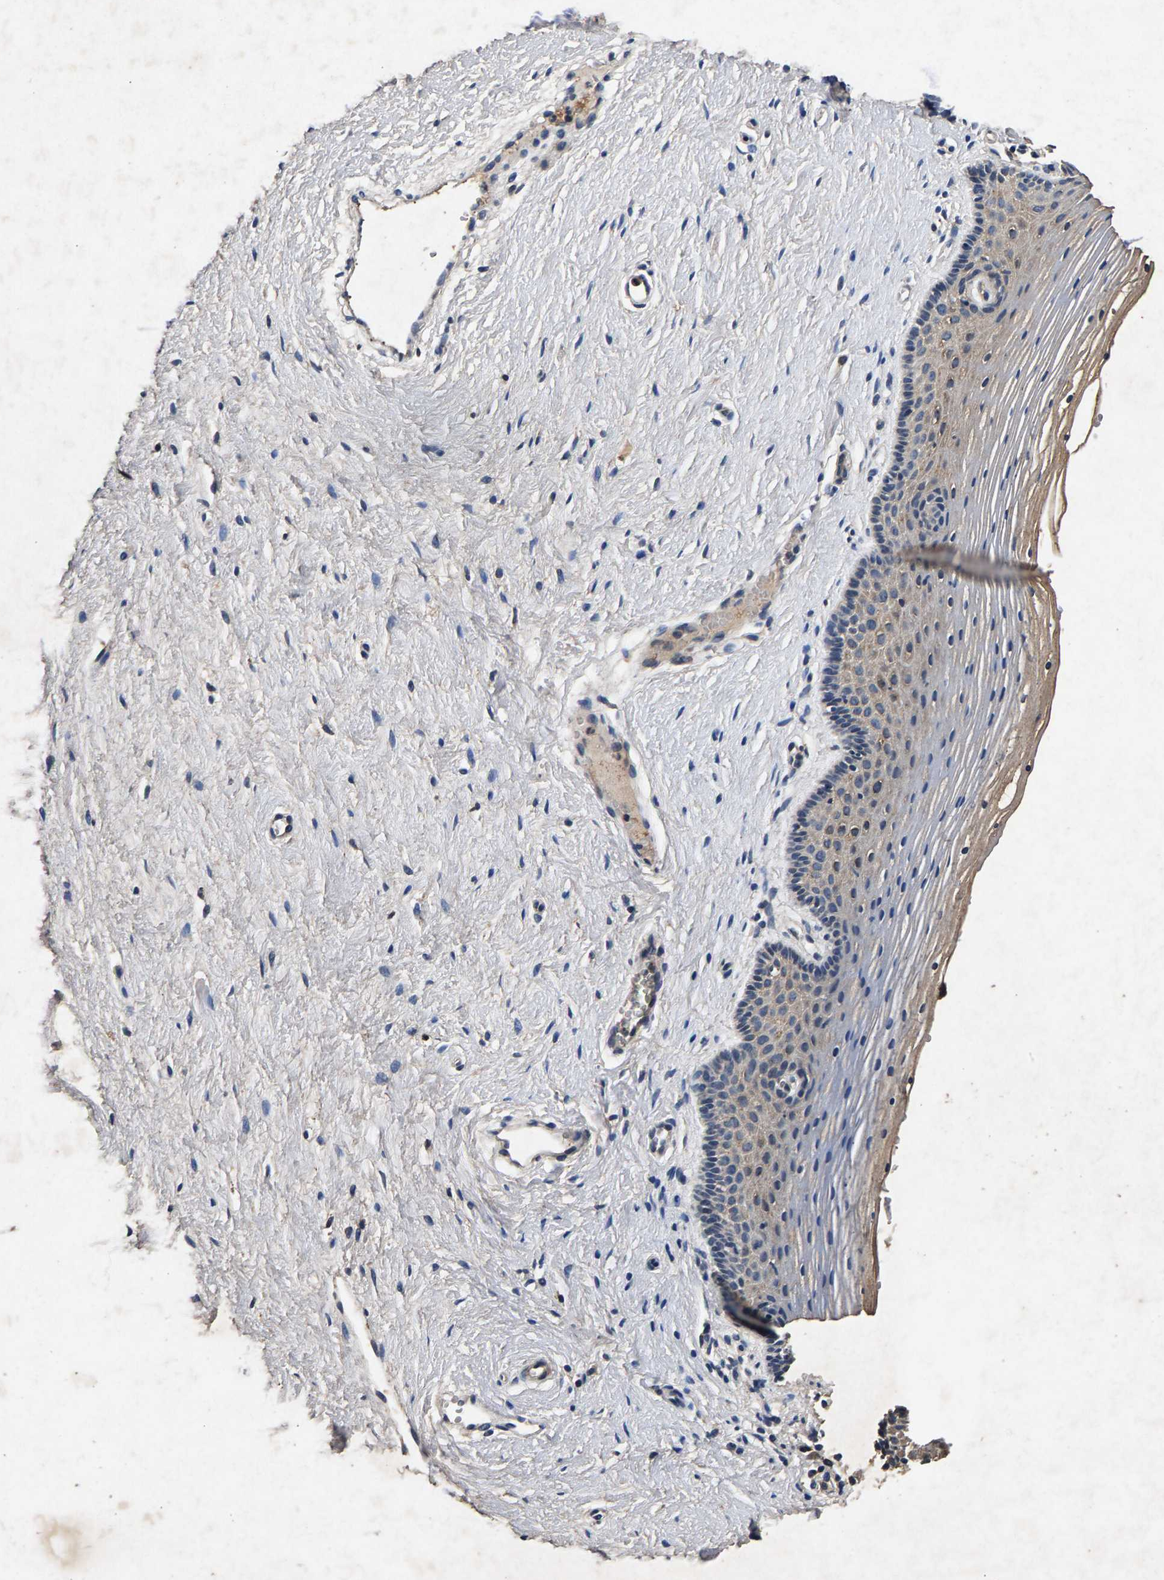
{"staining": {"intensity": "weak", "quantity": "25%-75%", "location": "cytoplasmic/membranous"}, "tissue": "vagina", "cell_type": "Squamous epithelial cells", "image_type": "normal", "snomed": [{"axis": "morphology", "description": "Normal tissue, NOS"}, {"axis": "topography", "description": "Vagina"}], "caption": "Immunohistochemical staining of normal vagina shows weak cytoplasmic/membranous protein expression in about 25%-75% of squamous epithelial cells. The staining was performed using DAB (3,3'-diaminobenzidine), with brown indicating positive protein expression. Nuclei are stained blue with hematoxylin.", "gene": "PPP1CC", "patient": {"sex": "female", "age": 32}}